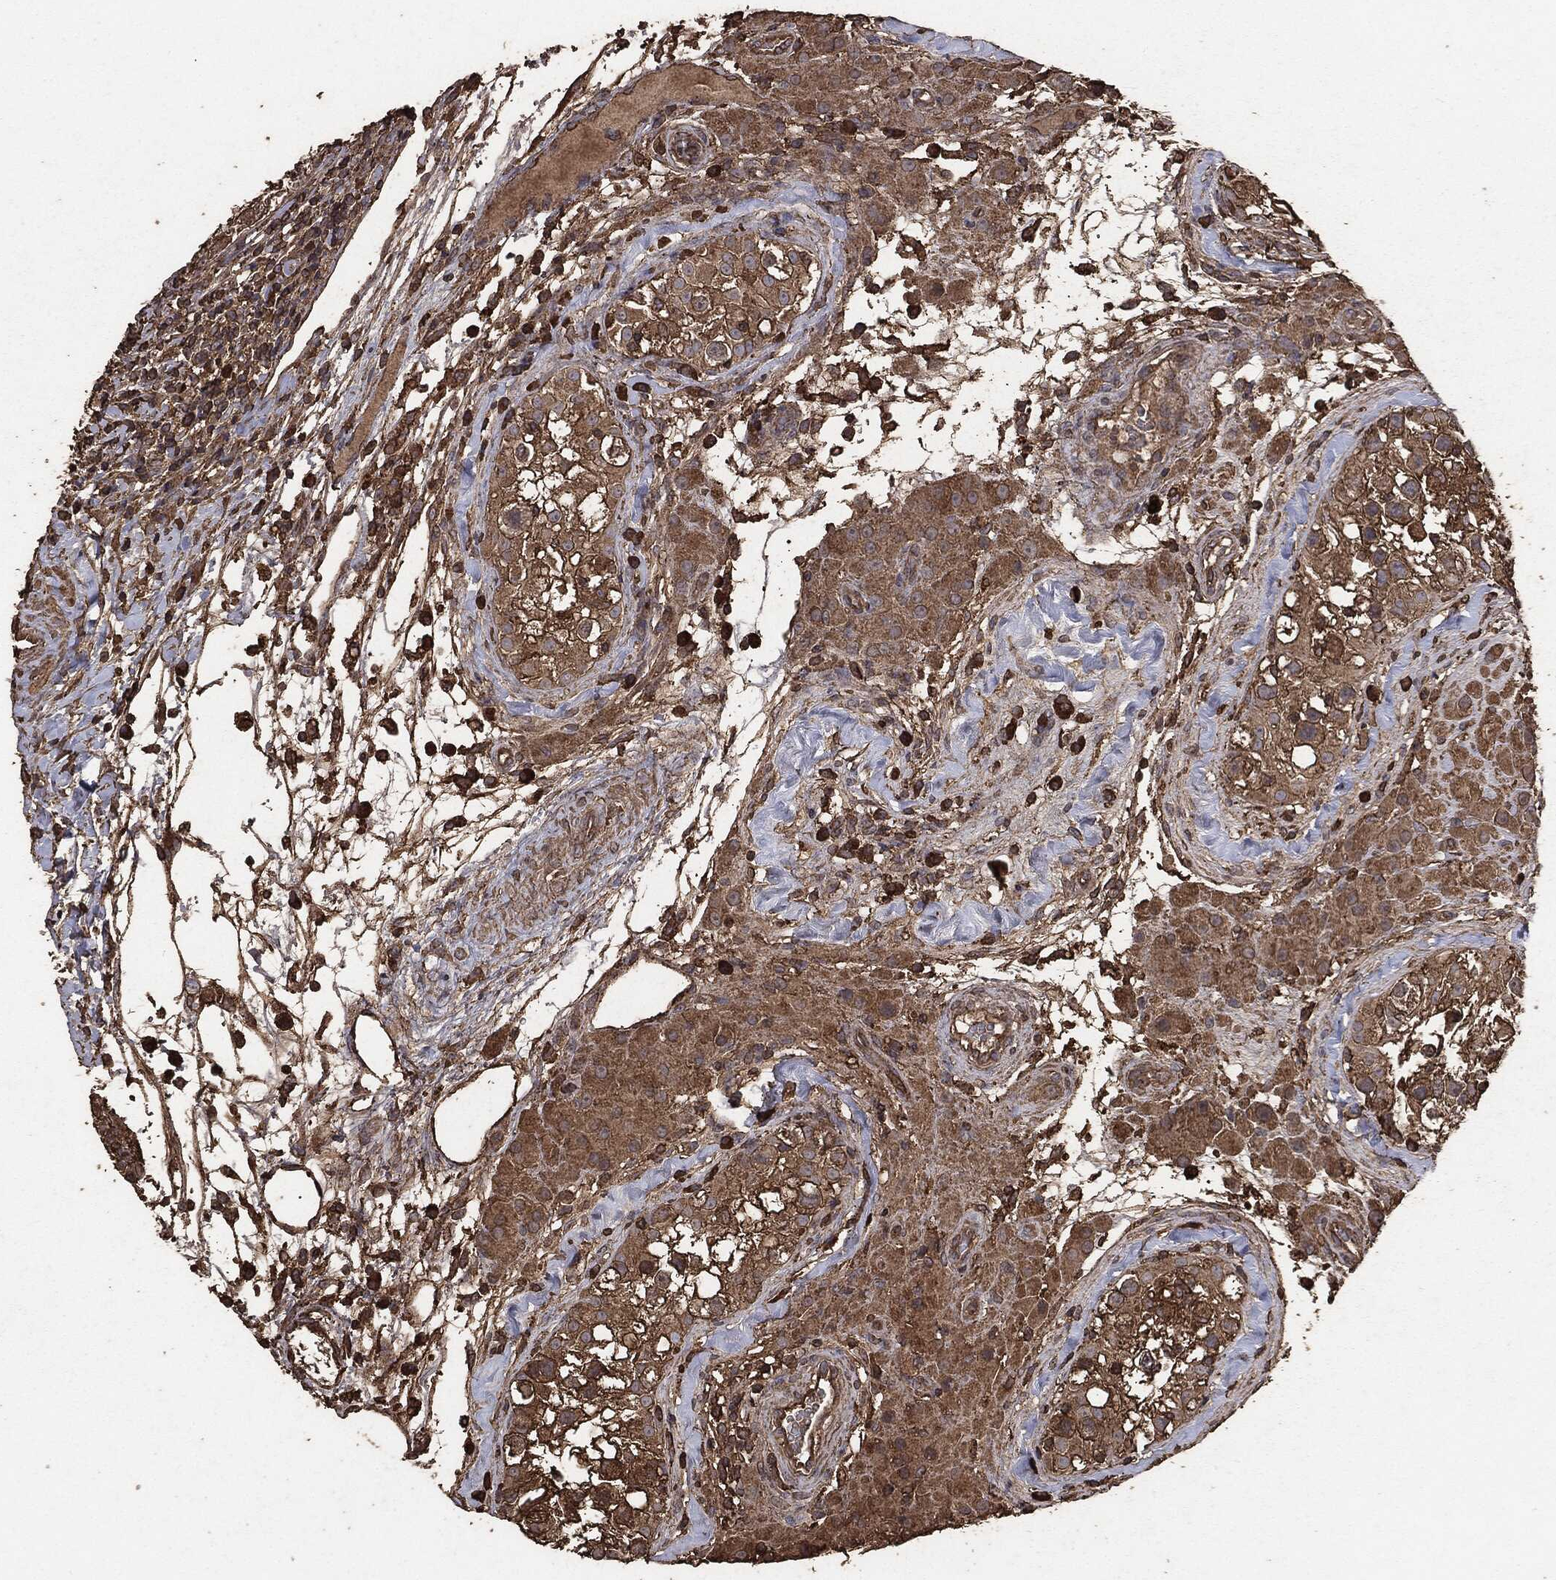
{"staining": {"intensity": "strong", "quantity": ">75%", "location": "cytoplasmic/membranous"}, "tissue": "testis cancer", "cell_type": "Tumor cells", "image_type": "cancer", "snomed": [{"axis": "morphology", "description": "Seminoma, NOS"}, {"axis": "topography", "description": "Testis"}], "caption": "Testis cancer stained with a protein marker exhibits strong staining in tumor cells.", "gene": "MTOR", "patient": {"sex": "male", "age": 34}}